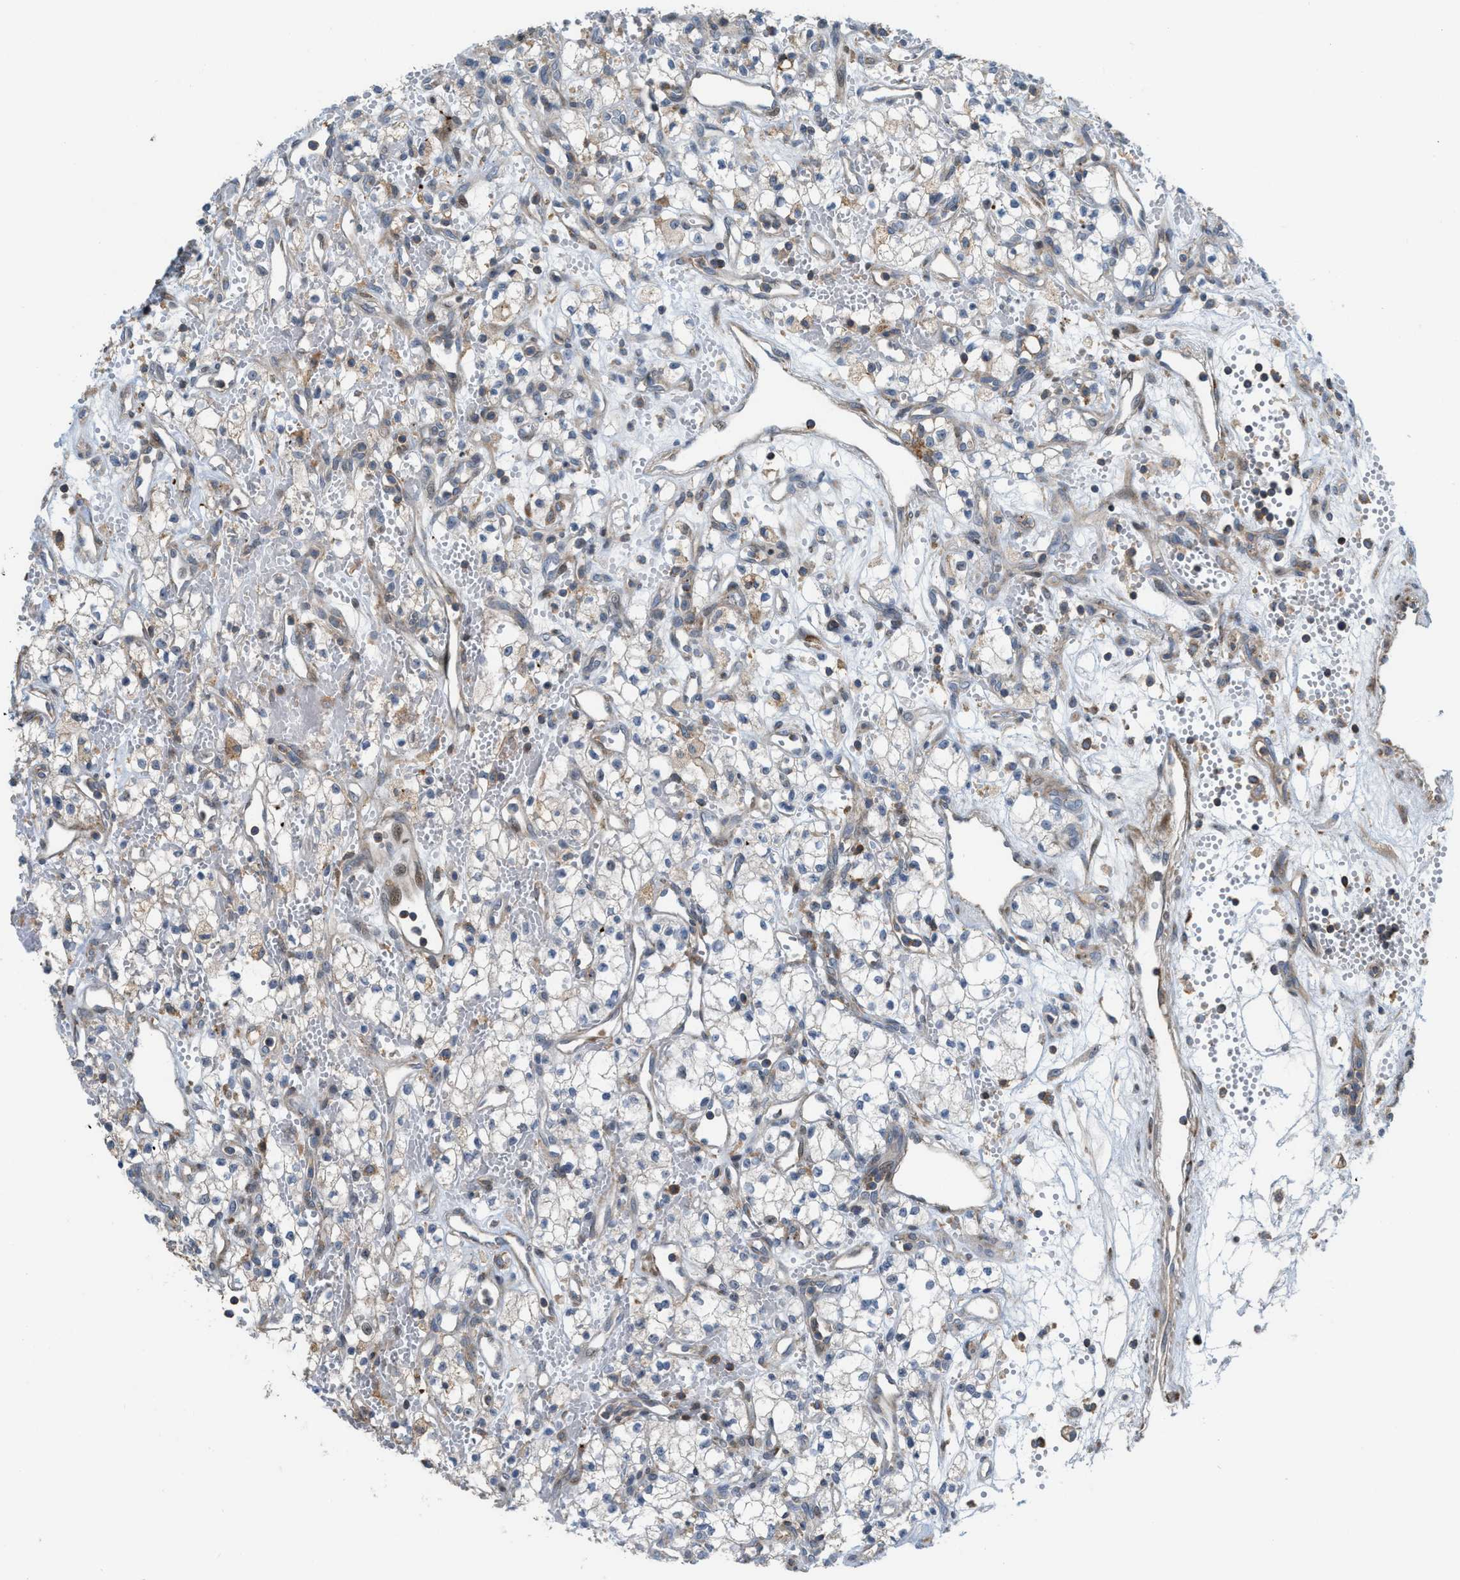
{"staining": {"intensity": "negative", "quantity": "none", "location": "none"}, "tissue": "renal cancer", "cell_type": "Tumor cells", "image_type": "cancer", "snomed": [{"axis": "morphology", "description": "Adenocarcinoma, NOS"}, {"axis": "topography", "description": "Kidney"}], "caption": "IHC histopathology image of human renal cancer stained for a protein (brown), which demonstrates no expression in tumor cells. Nuclei are stained in blue.", "gene": "DIPK1A", "patient": {"sex": "male", "age": 59}}